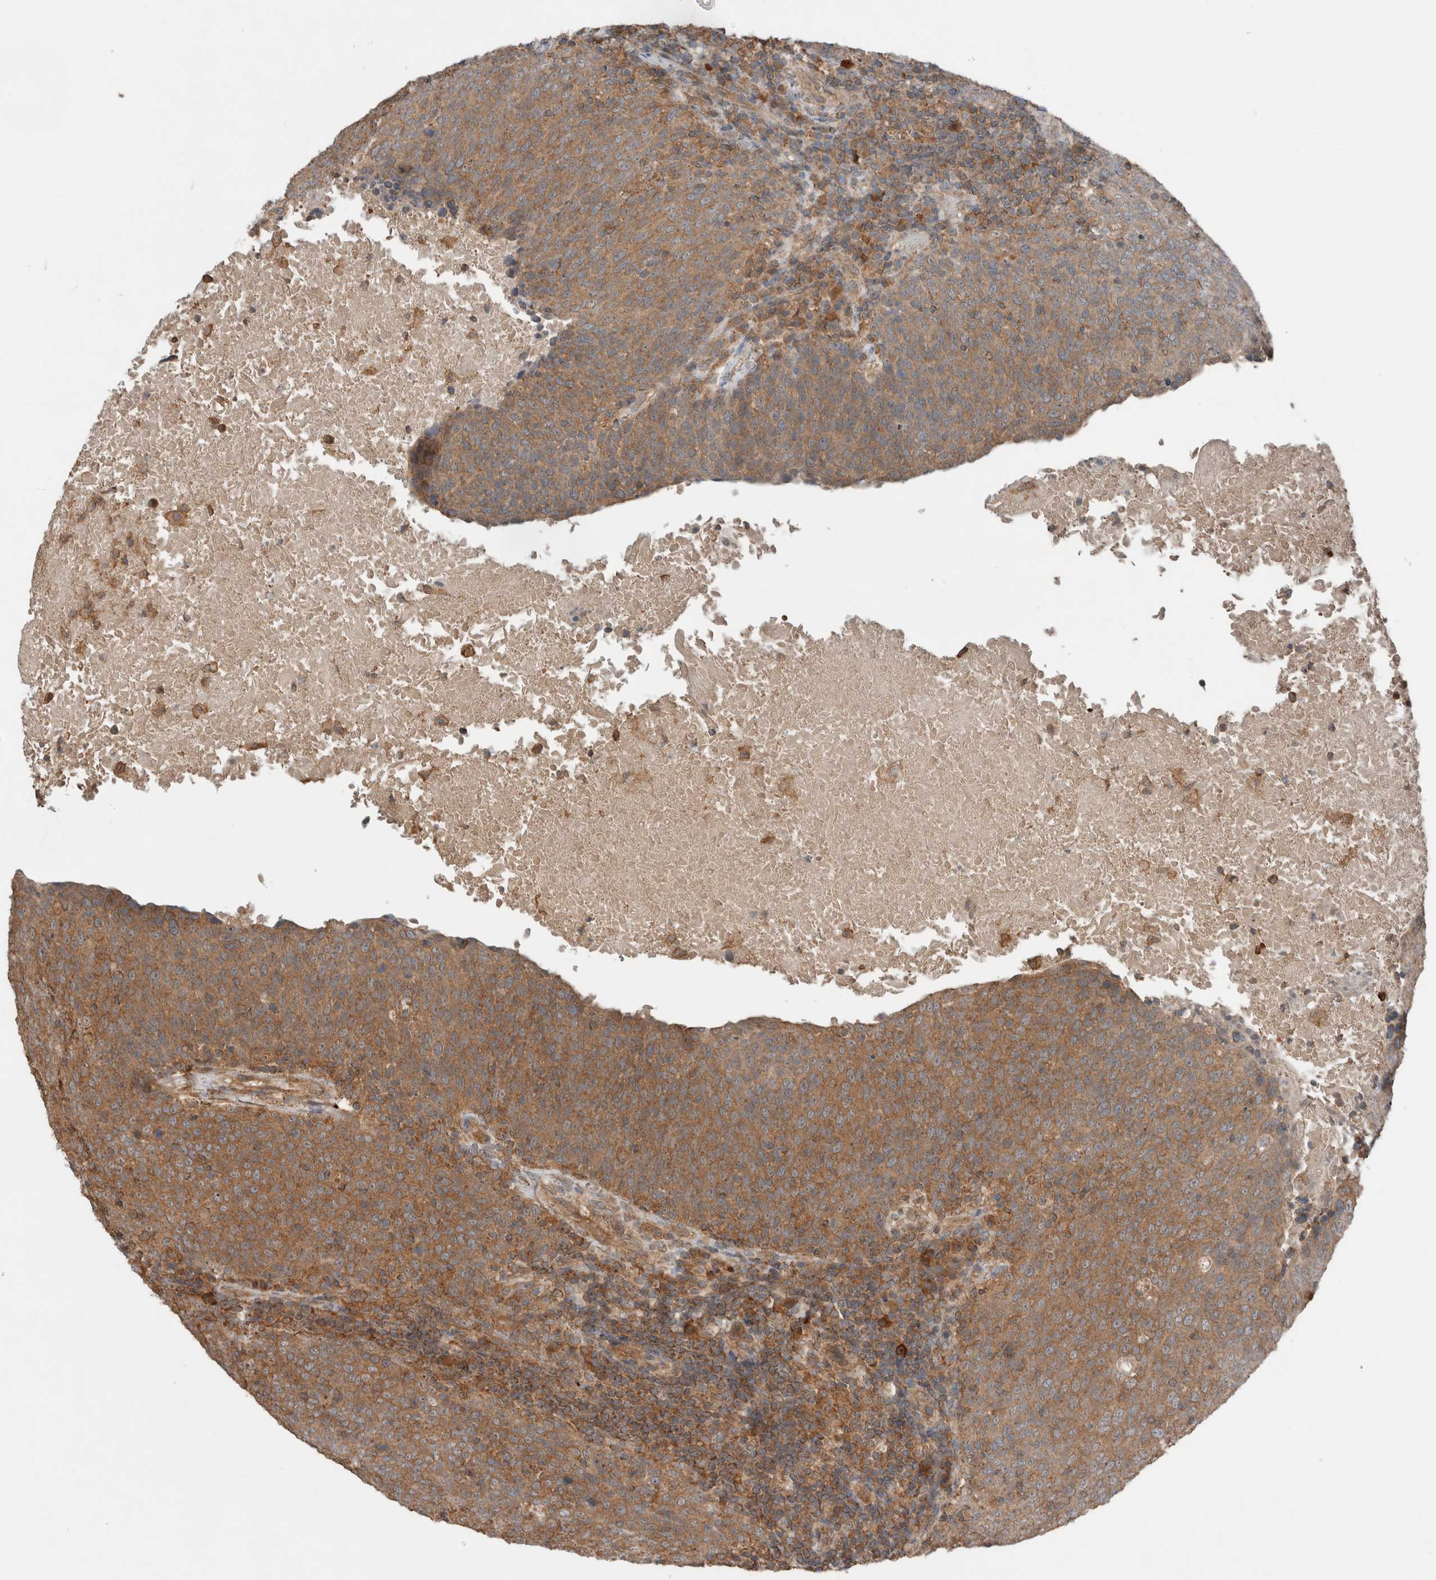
{"staining": {"intensity": "moderate", "quantity": ">75%", "location": "cytoplasmic/membranous"}, "tissue": "head and neck cancer", "cell_type": "Tumor cells", "image_type": "cancer", "snomed": [{"axis": "morphology", "description": "Squamous cell carcinoma, NOS"}, {"axis": "morphology", "description": "Squamous cell carcinoma, metastatic, NOS"}, {"axis": "topography", "description": "Lymph node"}, {"axis": "topography", "description": "Head-Neck"}], "caption": "Immunohistochemical staining of human head and neck cancer (squamous cell carcinoma) shows moderate cytoplasmic/membranous protein staining in approximately >75% of tumor cells. (DAB = brown stain, brightfield microscopy at high magnification).", "gene": "KLK14", "patient": {"sex": "male", "age": 62}}